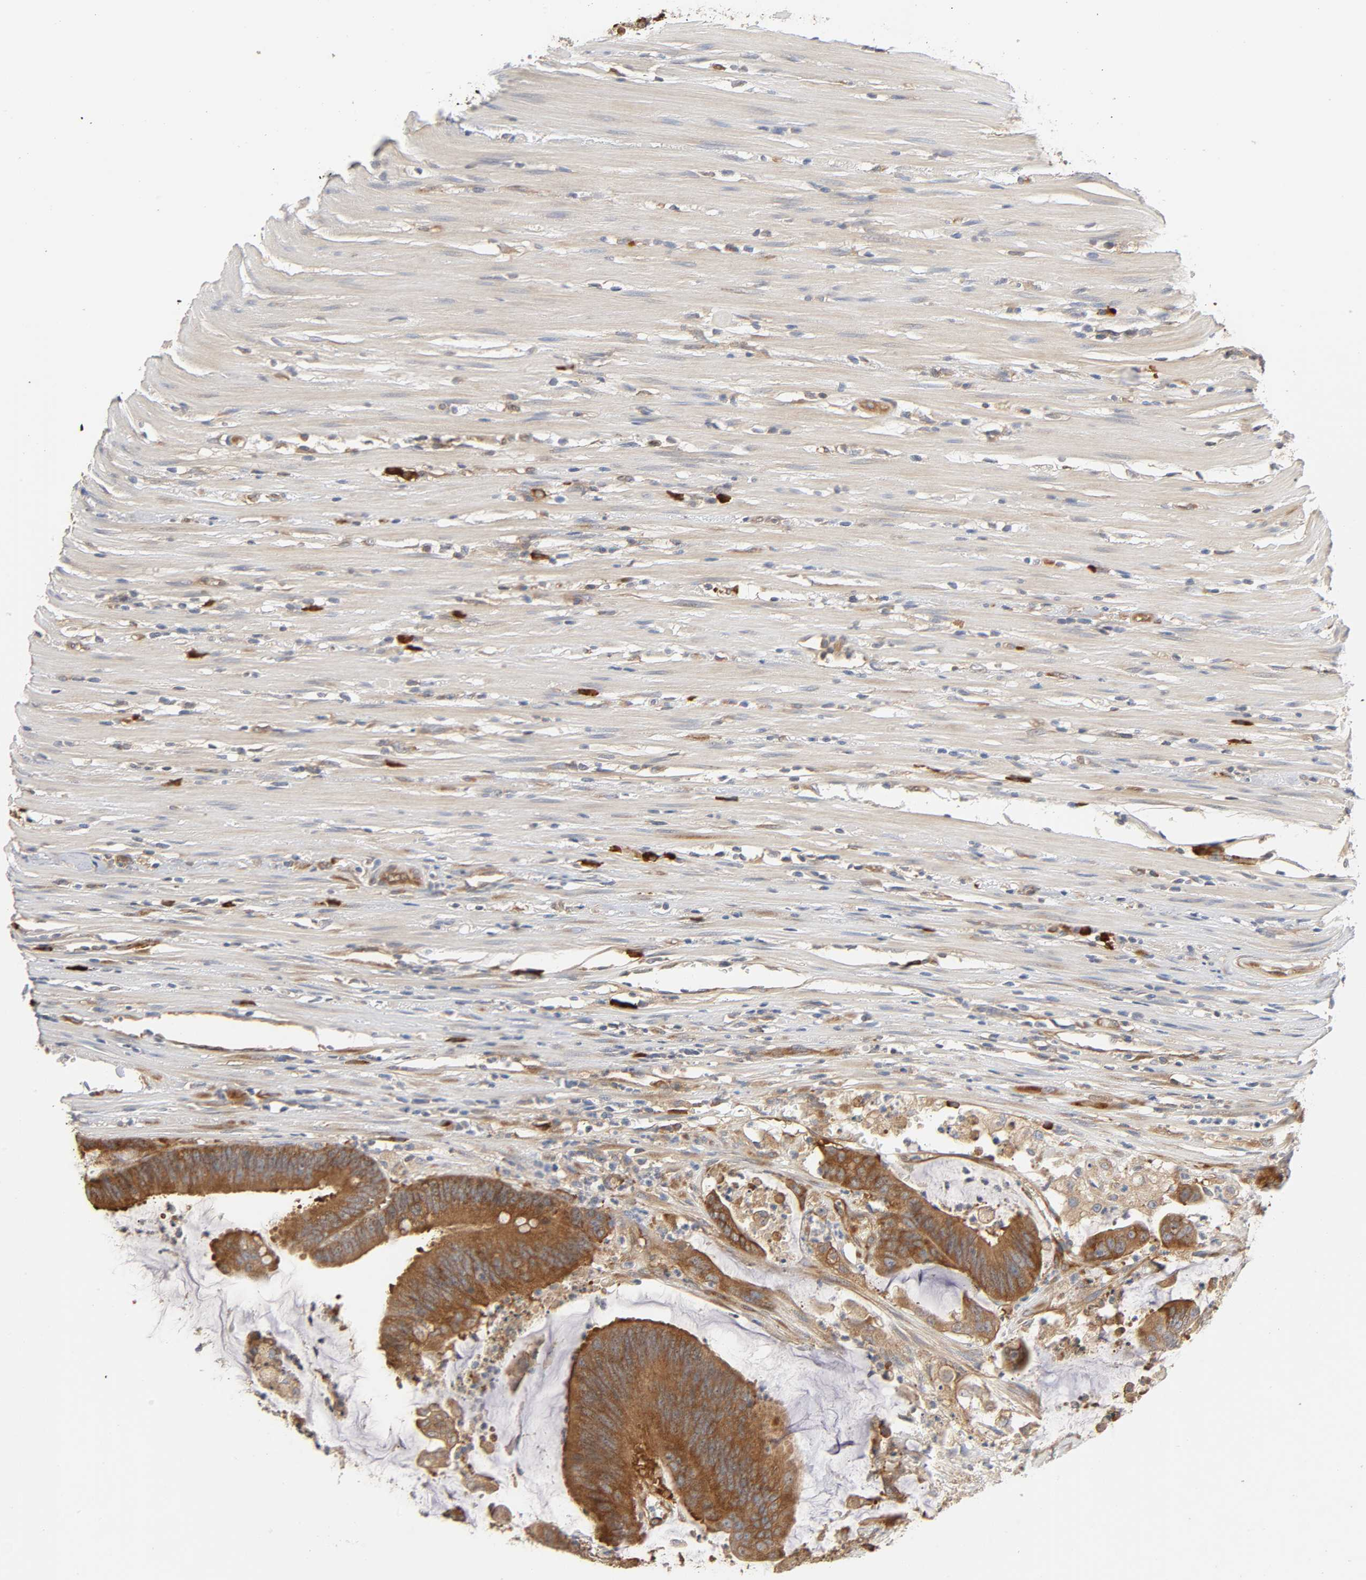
{"staining": {"intensity": "strong", "quantity": ">75%", "location": "cytoplasmic/membranous"}, "tissue": "colorectal cancer", "cell_type": "Tumor cells", "image_type": "cancer", "snomed": [{"axis": "morphology", "description": "Adenocarcinoma, NOS"}, {"axis": "topography", "description": "Rectum"}], "caption": "Colorectal adenocarcinoma stained with a brown dye displays strong cytoplasmic/membranous positive expression in about >75% of tumor cells.", "gene": "SCHIP1", "patient": {"sex": "female", "age": 66}}